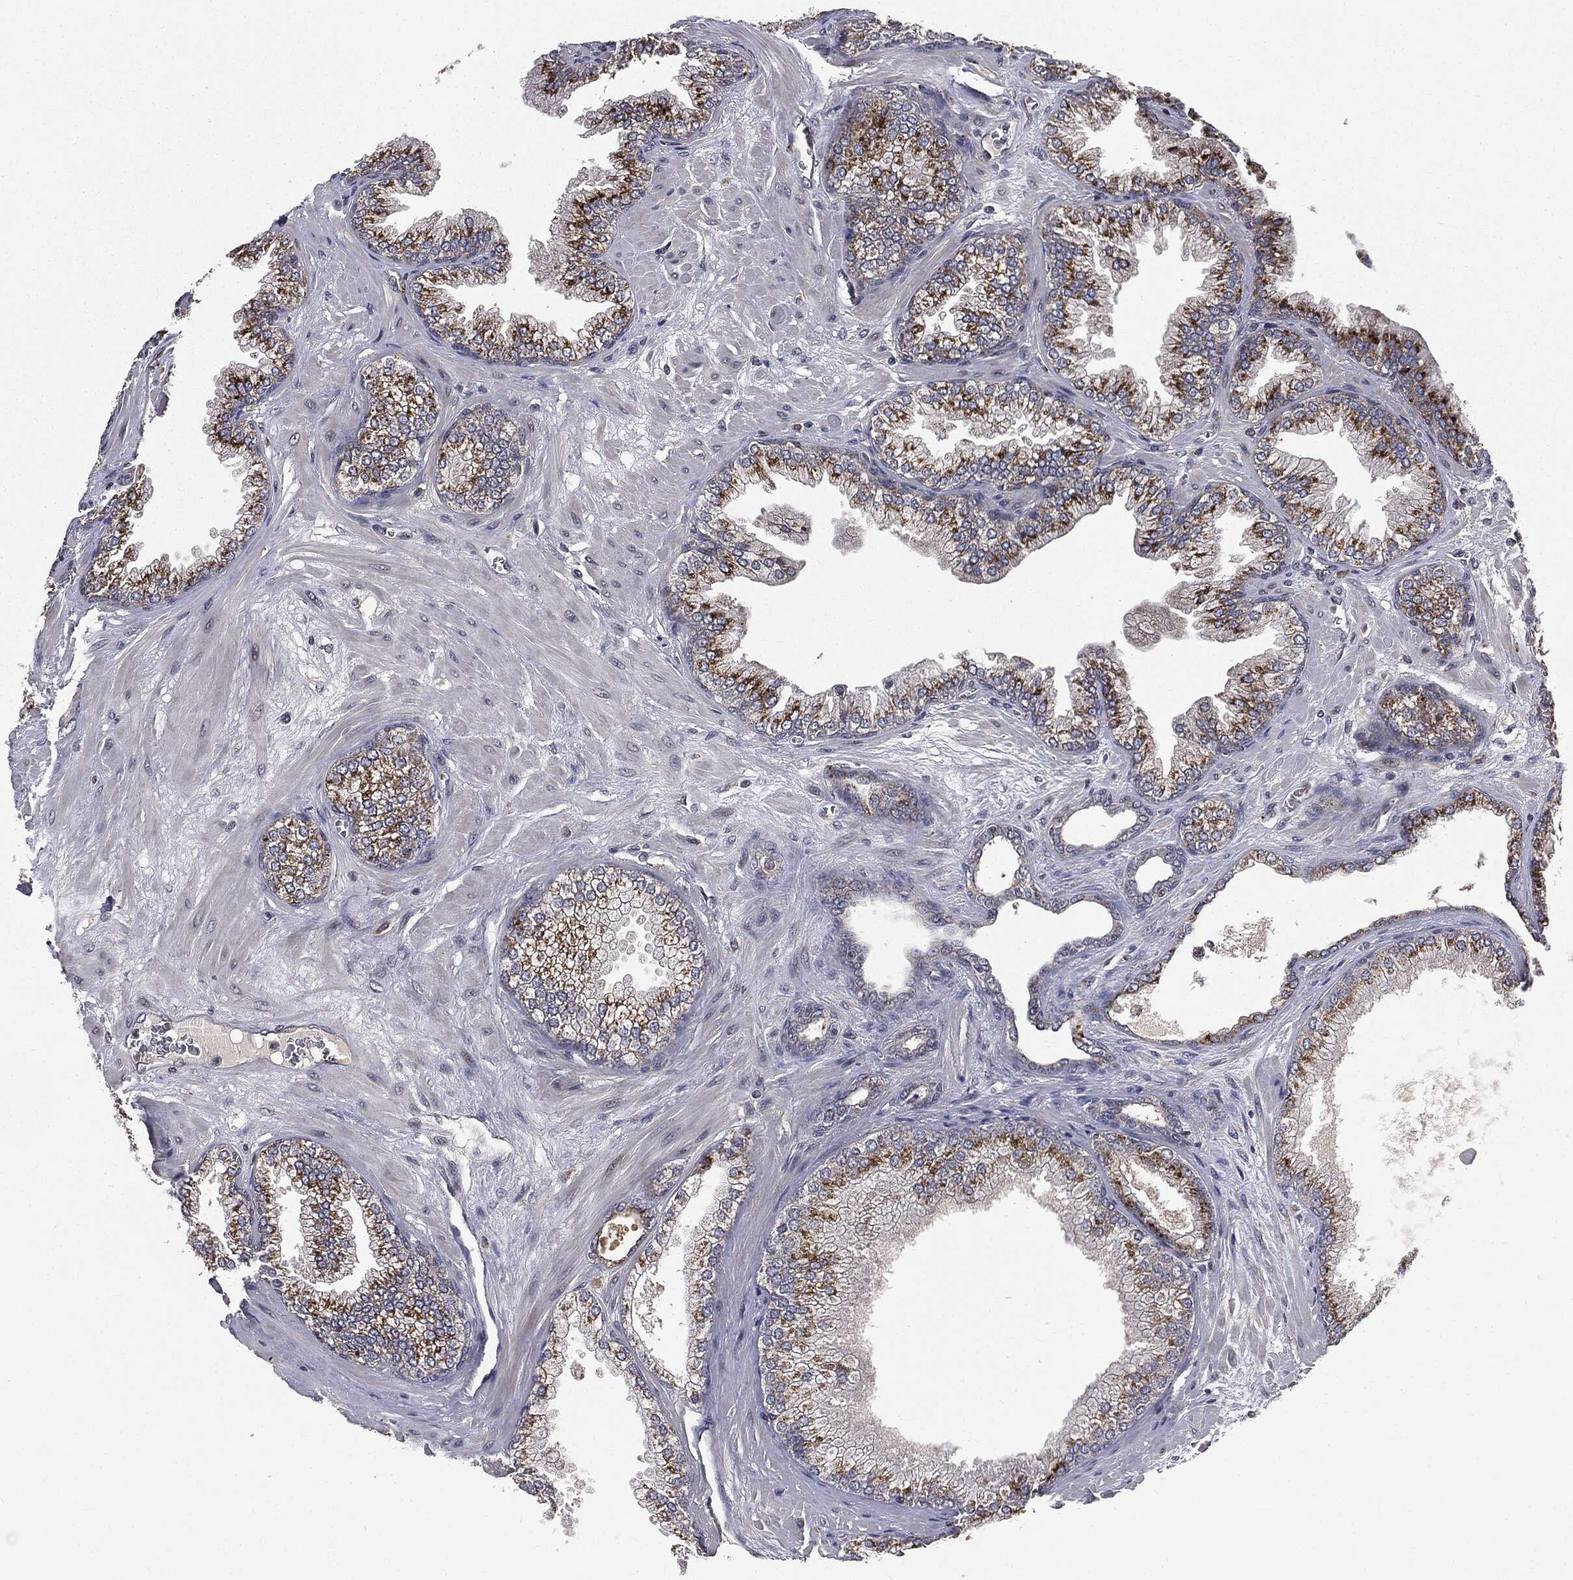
{"staining": {"intensity": "strong", "quantity": ">75%", "location": "cytoplasmic/membranous"}, "tissue": "prostate cancer", "cell_type": "Tumor cells", "image_type": "cancer", "snomed": [{"axis": "morphology", "description": "Adenocarcinoma, Low grade"}, {"axis": "topography", "description": "Prostate"}], "caption": "High-magnification brightfield microscopy of prostate cancer (low-grade adenocarcinoma) stained with DAB (brown) and counterstained with hematoxylin (blue). tumor cells exhibit strong cytoplasmic/membranous positivity is present in approximately>75% of cells. (DAB IHC, brown staining for protein, blue staining for nuclei).", "gene": "PLPPR2", "patient": {"sex": "male", "age": 72}}